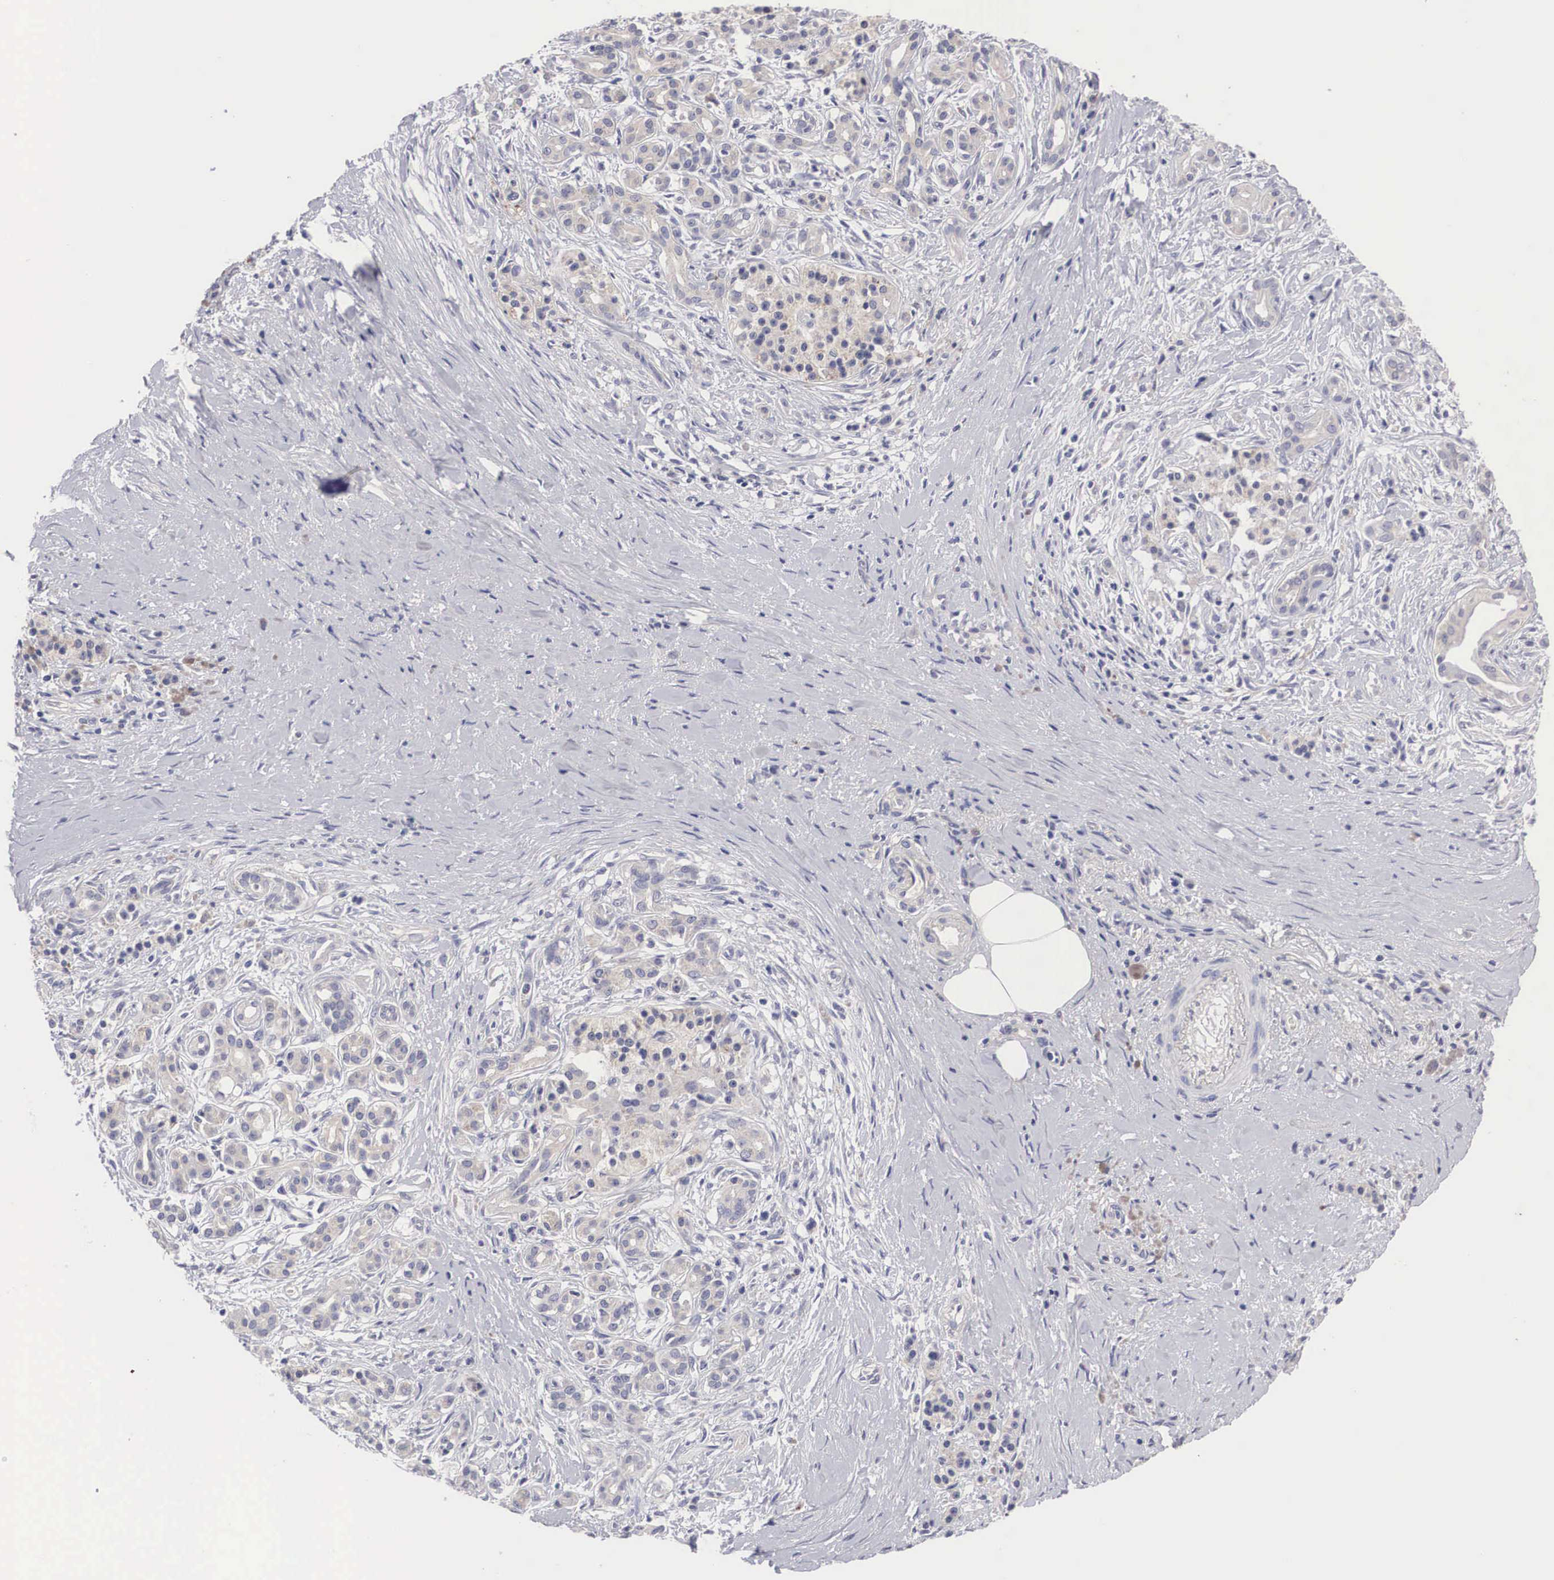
{"staining": {"intensity": "weak", "quantity": "25%-75%", "location": "cytoplasmic/membranous"}, "tissue": "pancreatic cancer", "cell_type": "Tumor cells", "image_type": "cancer", "snomed": [{"axis": "morphology", "description": "Adenocarcinoma, NOS"}, {"axis": "topography", "description": "Pancreas"}], "caption": "This is an image of immunohistochemistry staining of adenocarcinoma (pancreatic), which shows weak staining in the cytoplasmic/membranous of tumor cells.", "gene": "ABHD4", "patient": {"sex": "male", "age": 59}}